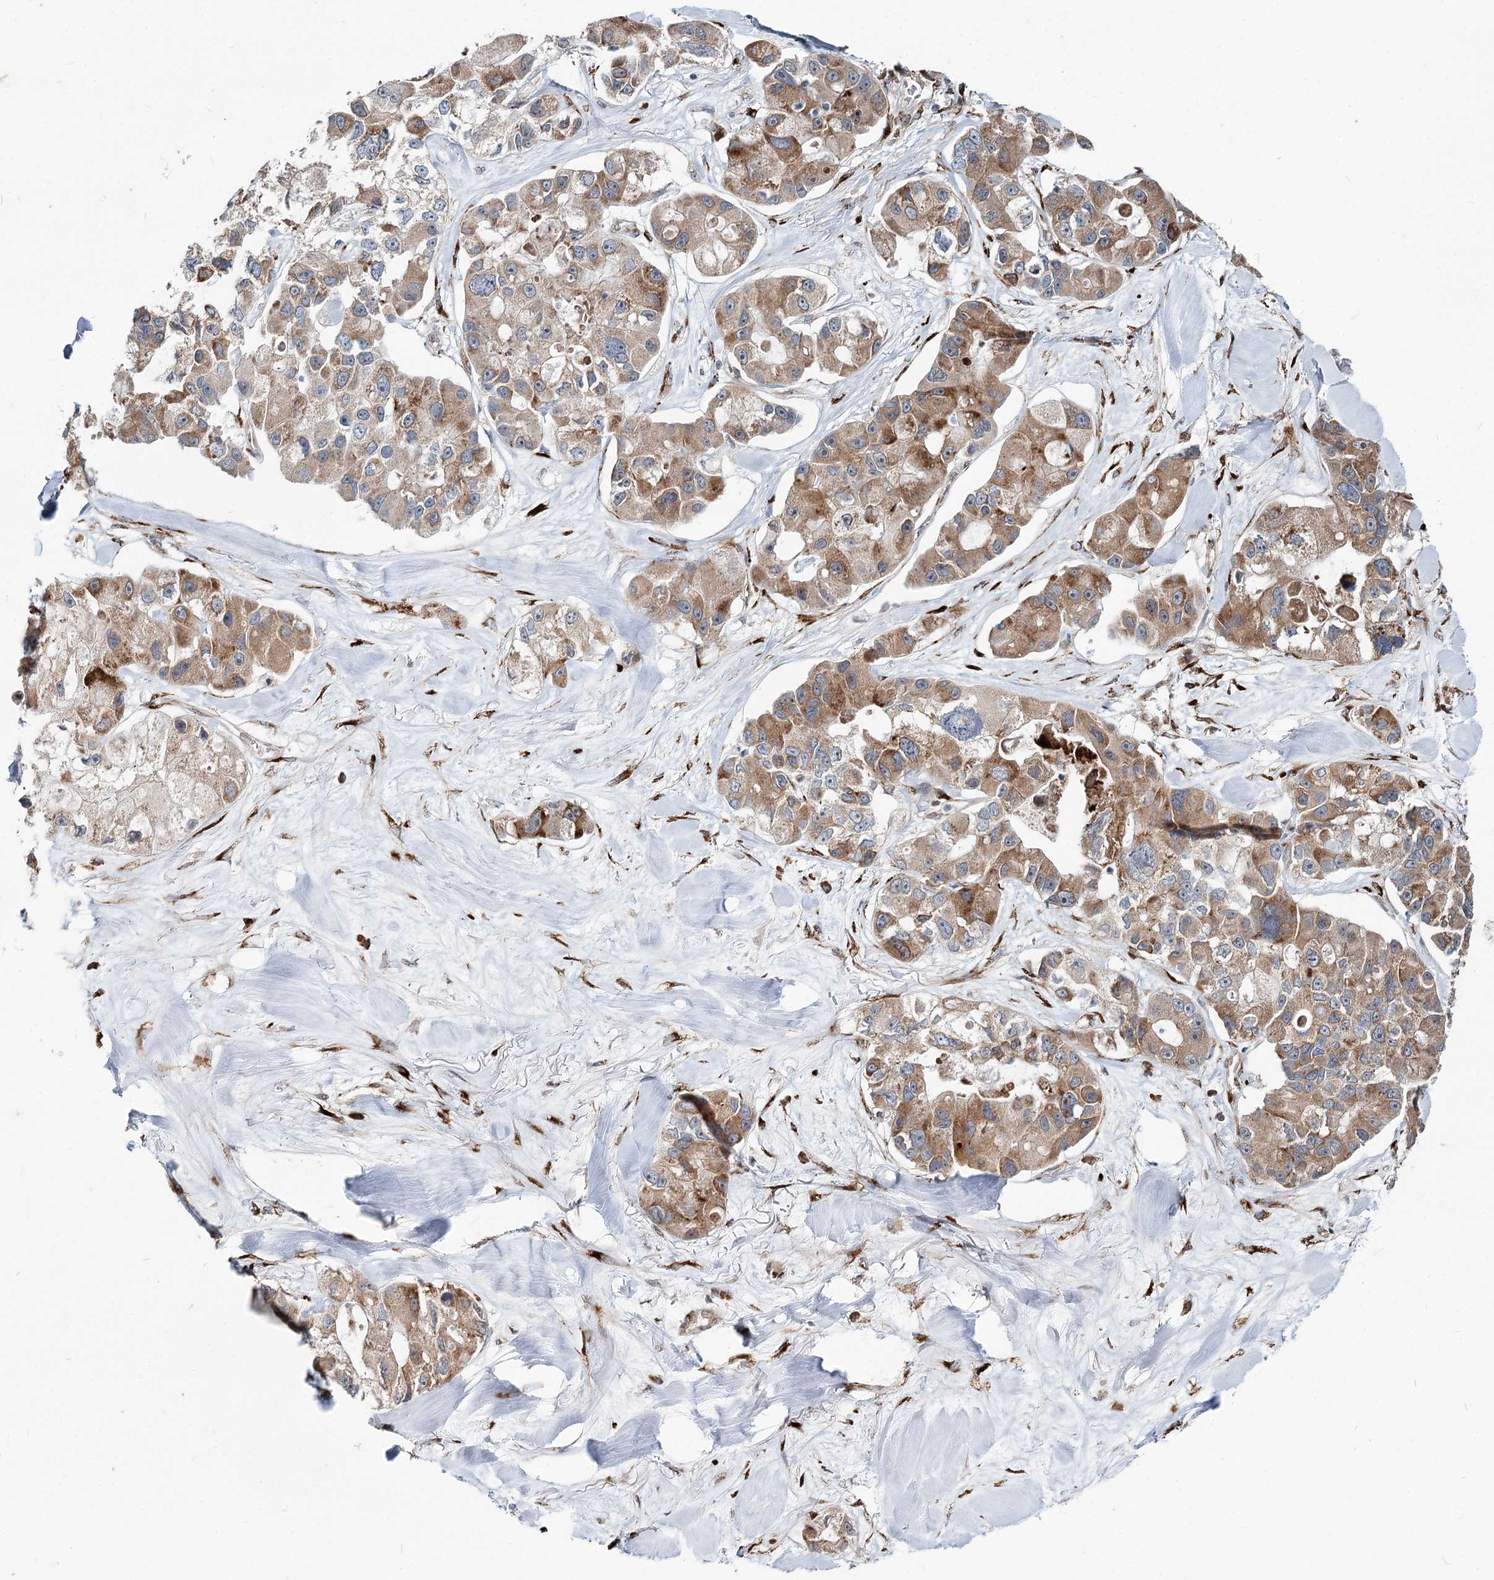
{"staining": {"intensity": "moderate", "quantity": ">75%", "location": "cytoplasmic/membranous"}, "tissue": "lung cancer", "cell_type": "Tumor cells", "image_type": "cancer", "snomed": [{"axis": "morphology", "description": "Adenocarcinoma, NOS"}, {"axis": "topography", "description": "Lung"}], "caption": "Immunohistochemical staining of lung adenocarcinoma reveals moderate cytoplasmic/membranous protein positivity in approximately >75% of tumor cells.", "gene": "SPART", "patient": {"sex": "female", "age": 54}}